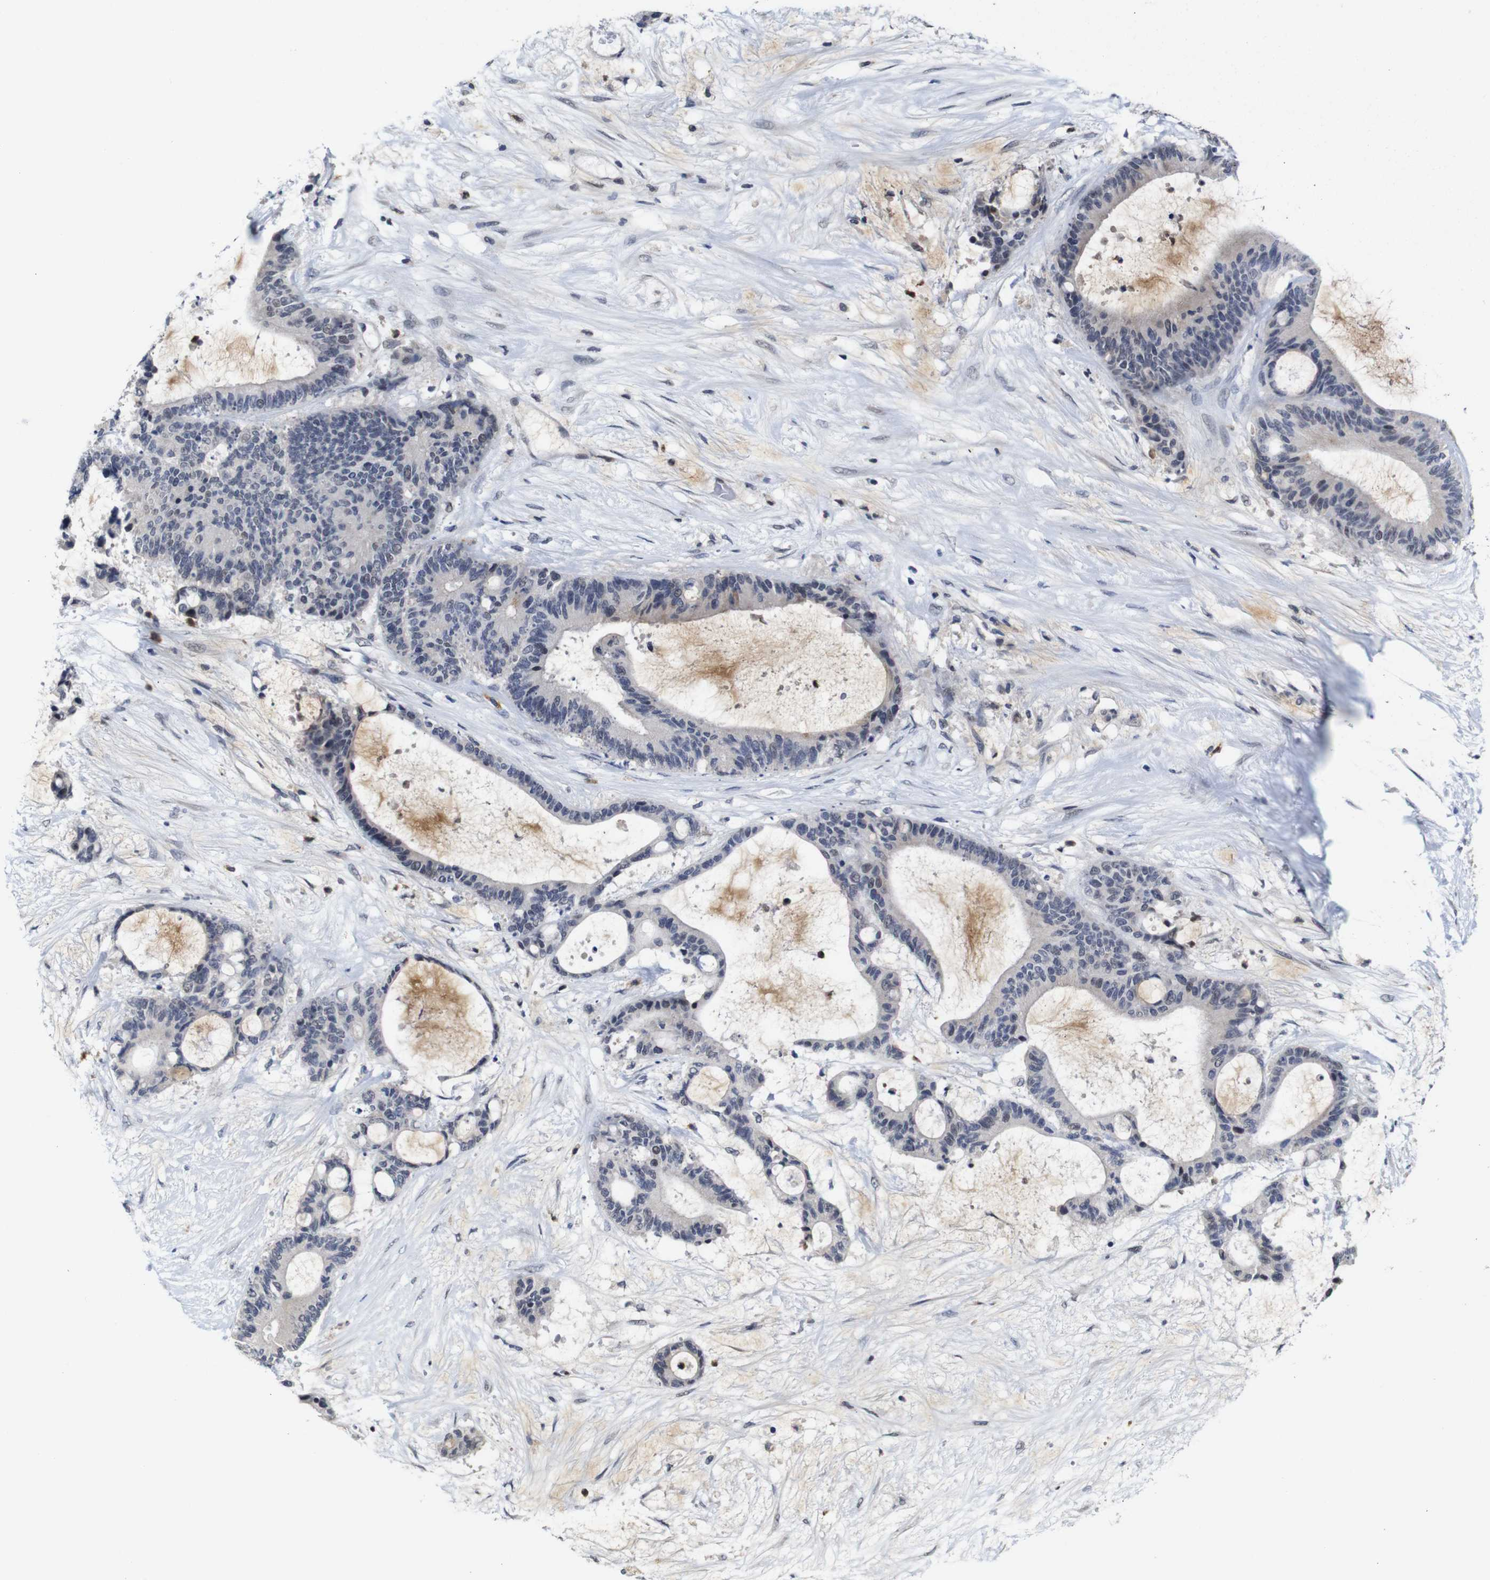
{"staining": {"intensity": "negative", "quantity": "none", "location": "none"}, "tissue": "liver cancer", "cell_type": "Tumor cells", "image_type": "cancer", "snomed": [{"axis": "morphology", "description": "Cholangiocarcinoma"}, {"axis": "topography", "description": "Liver"}], "caption": "There is no significant positivity in tumor cells of liver cancer.", "gene": "NTRK3", "patient": {"sex": "female", "age": 73}}